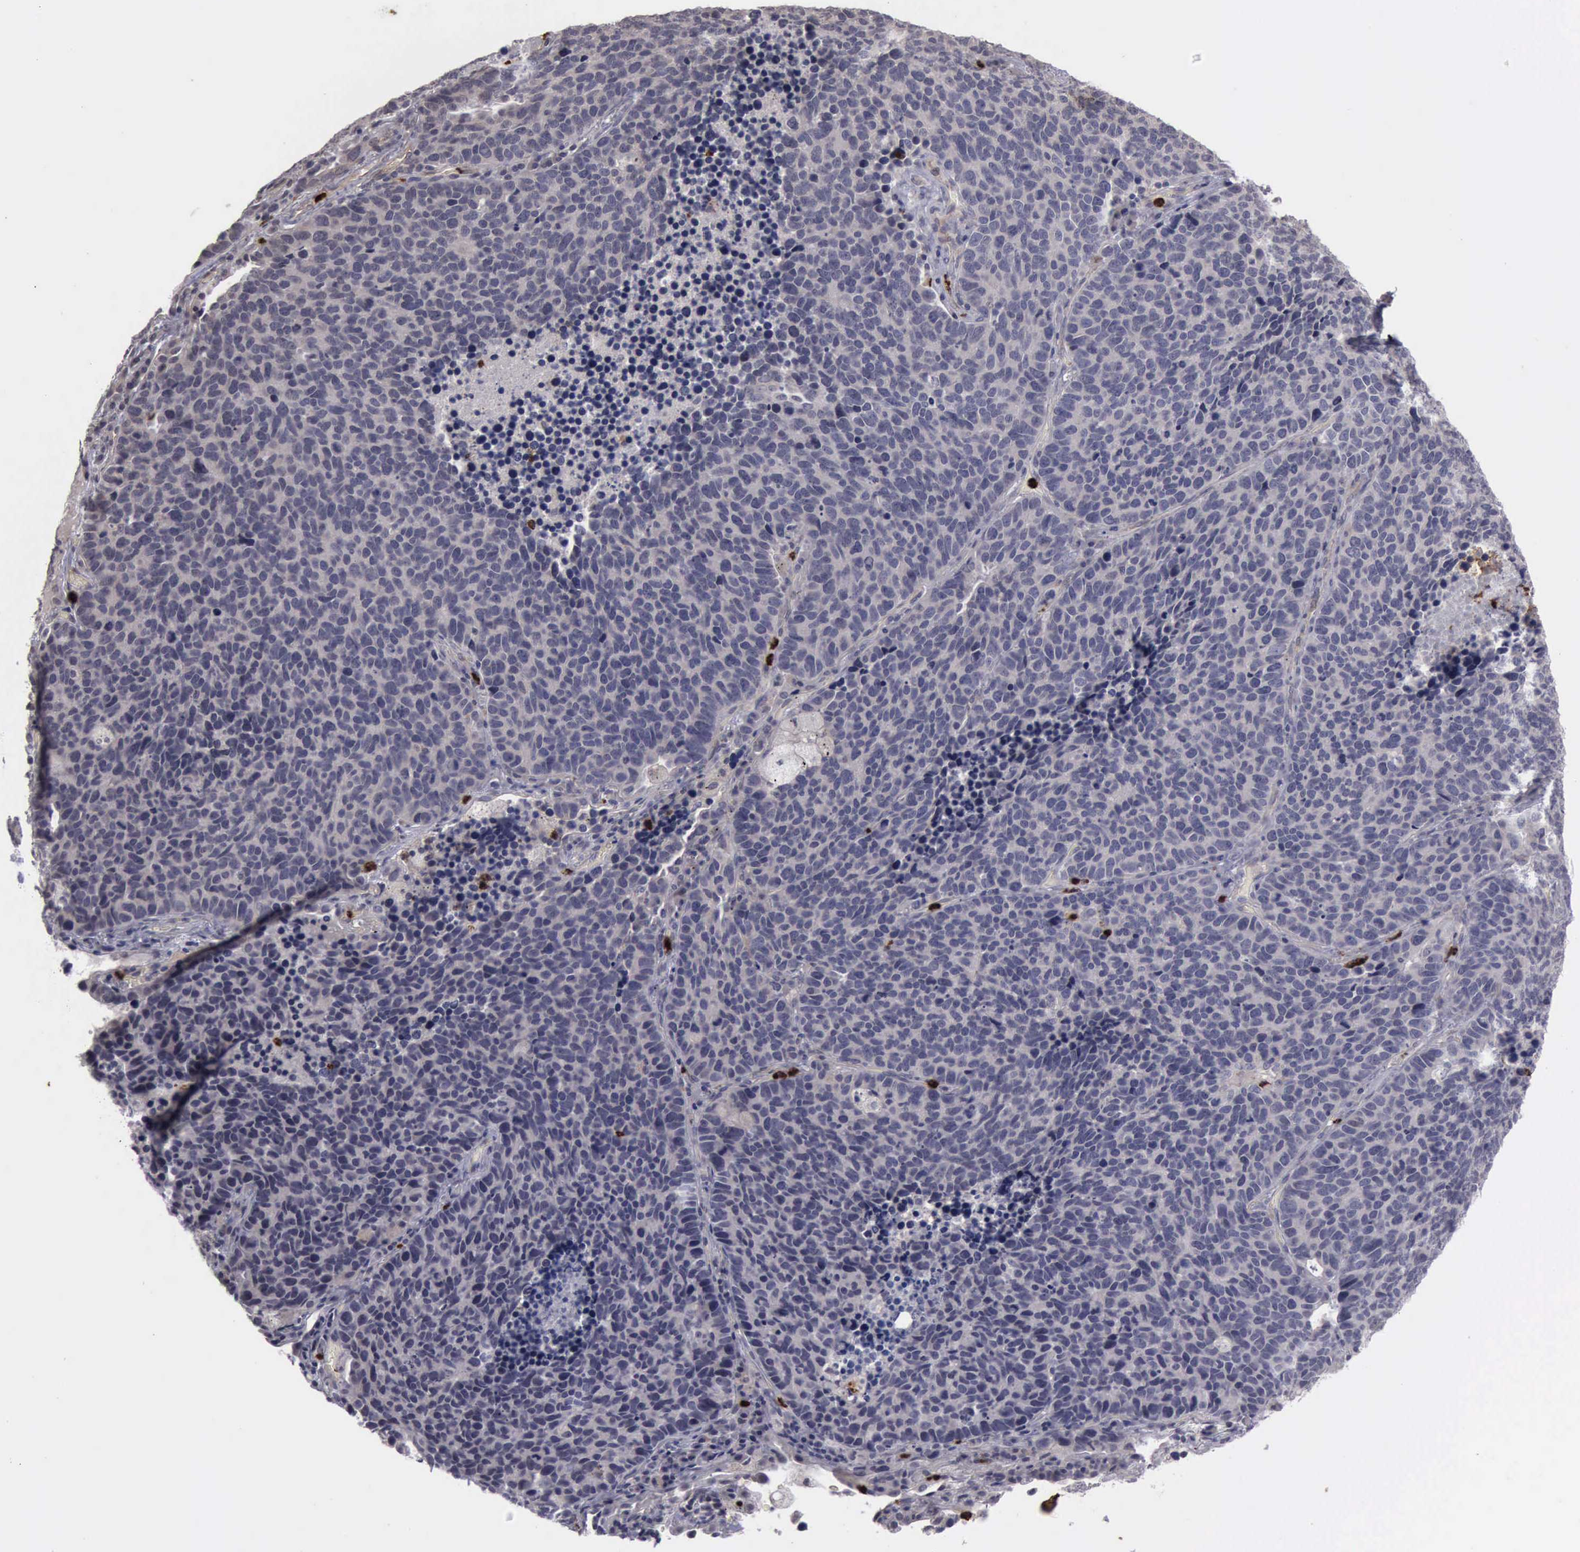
{"staining": {"intensity": "negative", "quantity": "none", "location": "none"}, "tissue": "lung cancer", "cell_type": "Tumor cells", "image_type": "cancer", "snomed": [{"axis": "morphology", "description": "Neoplasm, malignant, NOS"}, {"axis": "topography", "description": "Lung"}], "caption": "Lung cancer stained for a protein using IHC reveals no expression tumor cells.", "gene": "MMP9", "patient": {"sex": "female", "age": 75}}